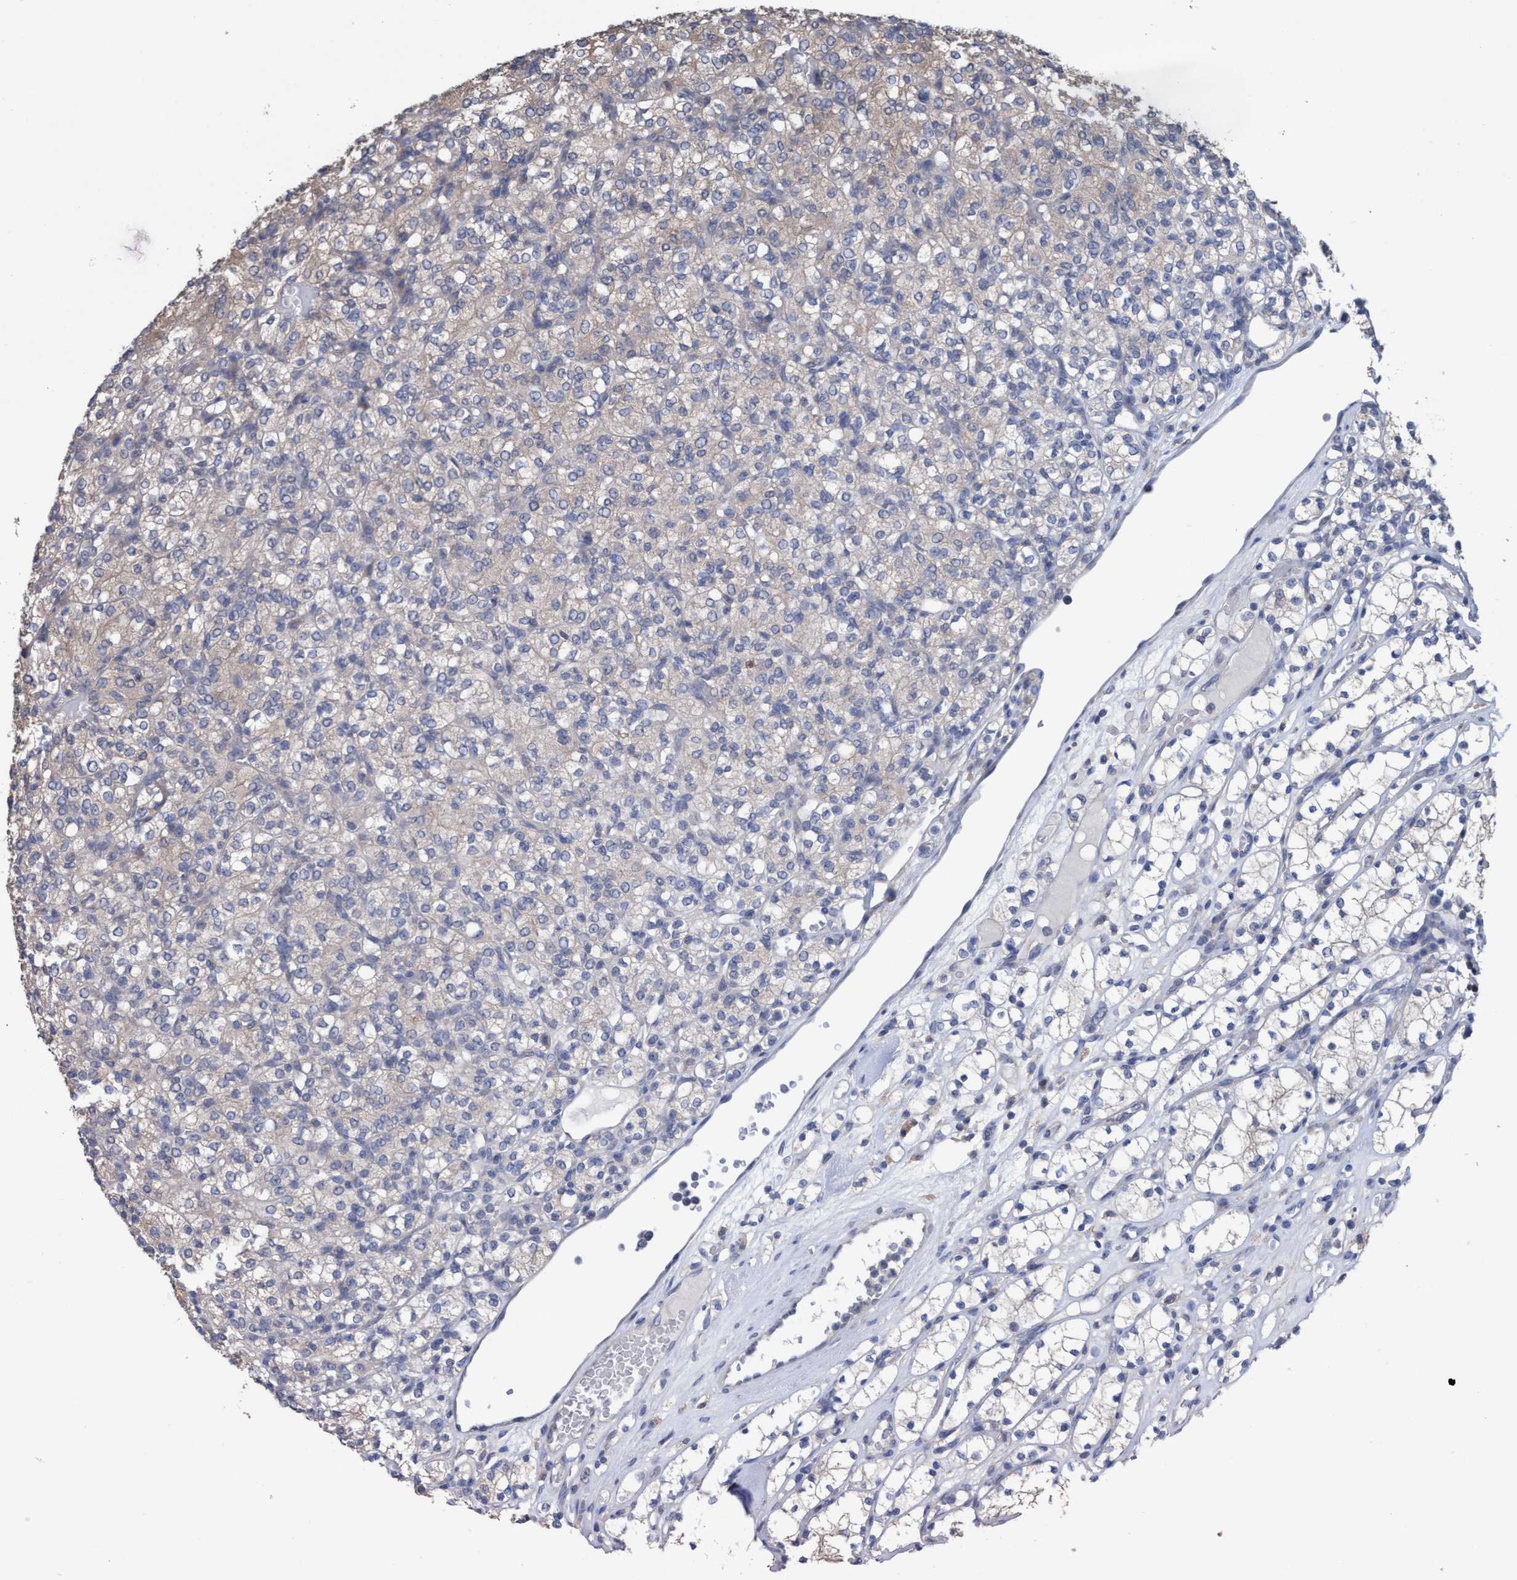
{"staining": {"intensity": "negative", "quantity": "none", "location": "none"}, "tissue": "renal cancer", "cell_type": "Tumor cells", "image_type": "cancer", "snomed": [{"axis": "morphology", "description": "Adenocarcinoma, NOS"}, {"axis": "topography", "description": "Kidney"}], "caption": "DAB (3,3'-diaminobenzidine) immunohistochemical staining of human renal adenocarcinoma reveals no significant expression in tumor cells.", "gene": "GLOD4", "patient": {"sex": "male", "age": 77}}